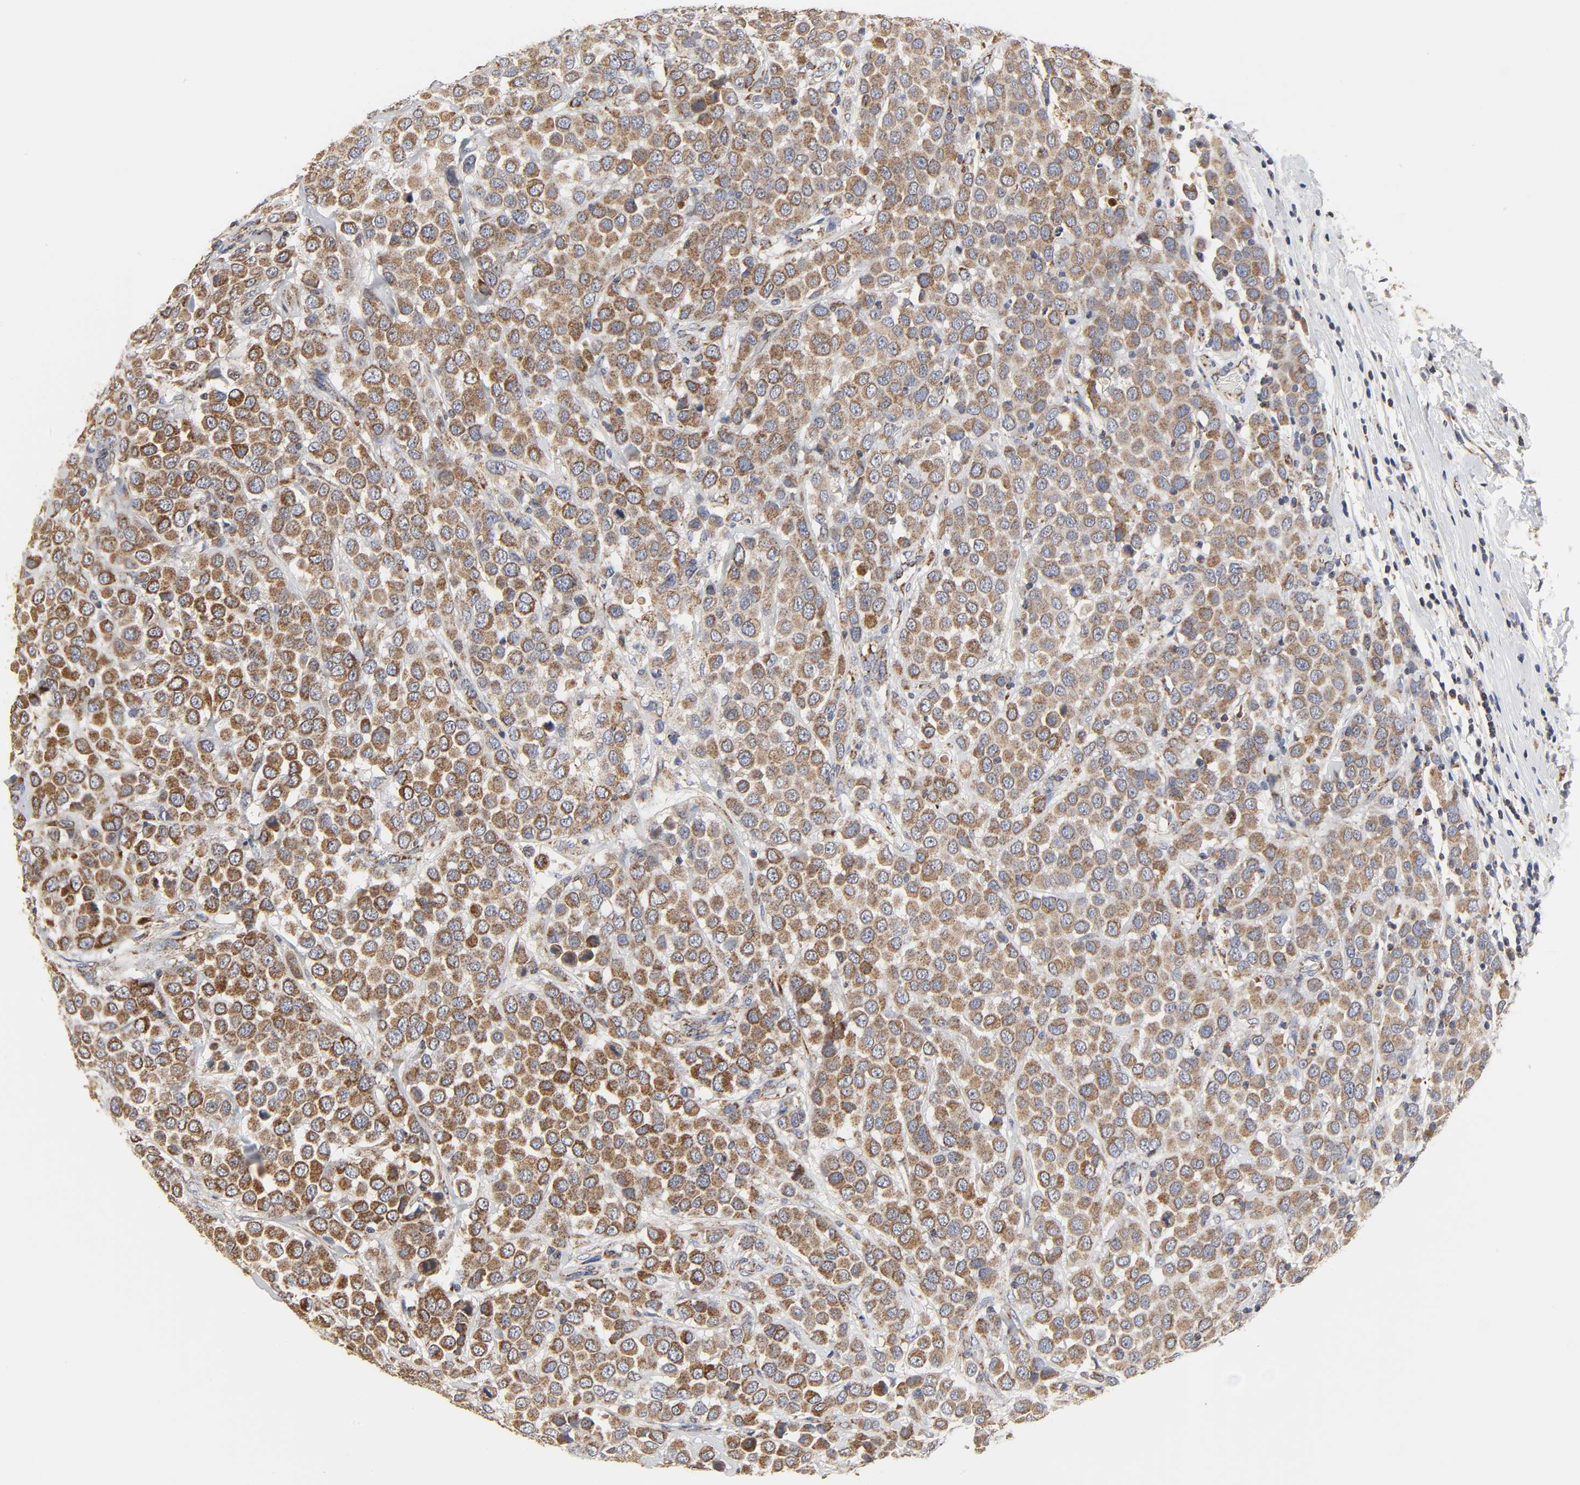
{"staining": {"intensity": "moderate", "quantity": ">75%", "location": "cytoplasmic/membranous"}, "tissue": "breast cancer", "cell_type": "Tumor cells", "image_type": "cancer", "snomed": [{"axis": "morphology", "description": "Duct carcinoma"}, {"axis": "topography", "description": "Breast"}], "caption": "Breast cancer (invasive ductal carcinoma) stained with a protein marker shows moderate staining in tumor cells.", "gene": "COX6B1", "patient": {"sex": "female", "age": 61}}